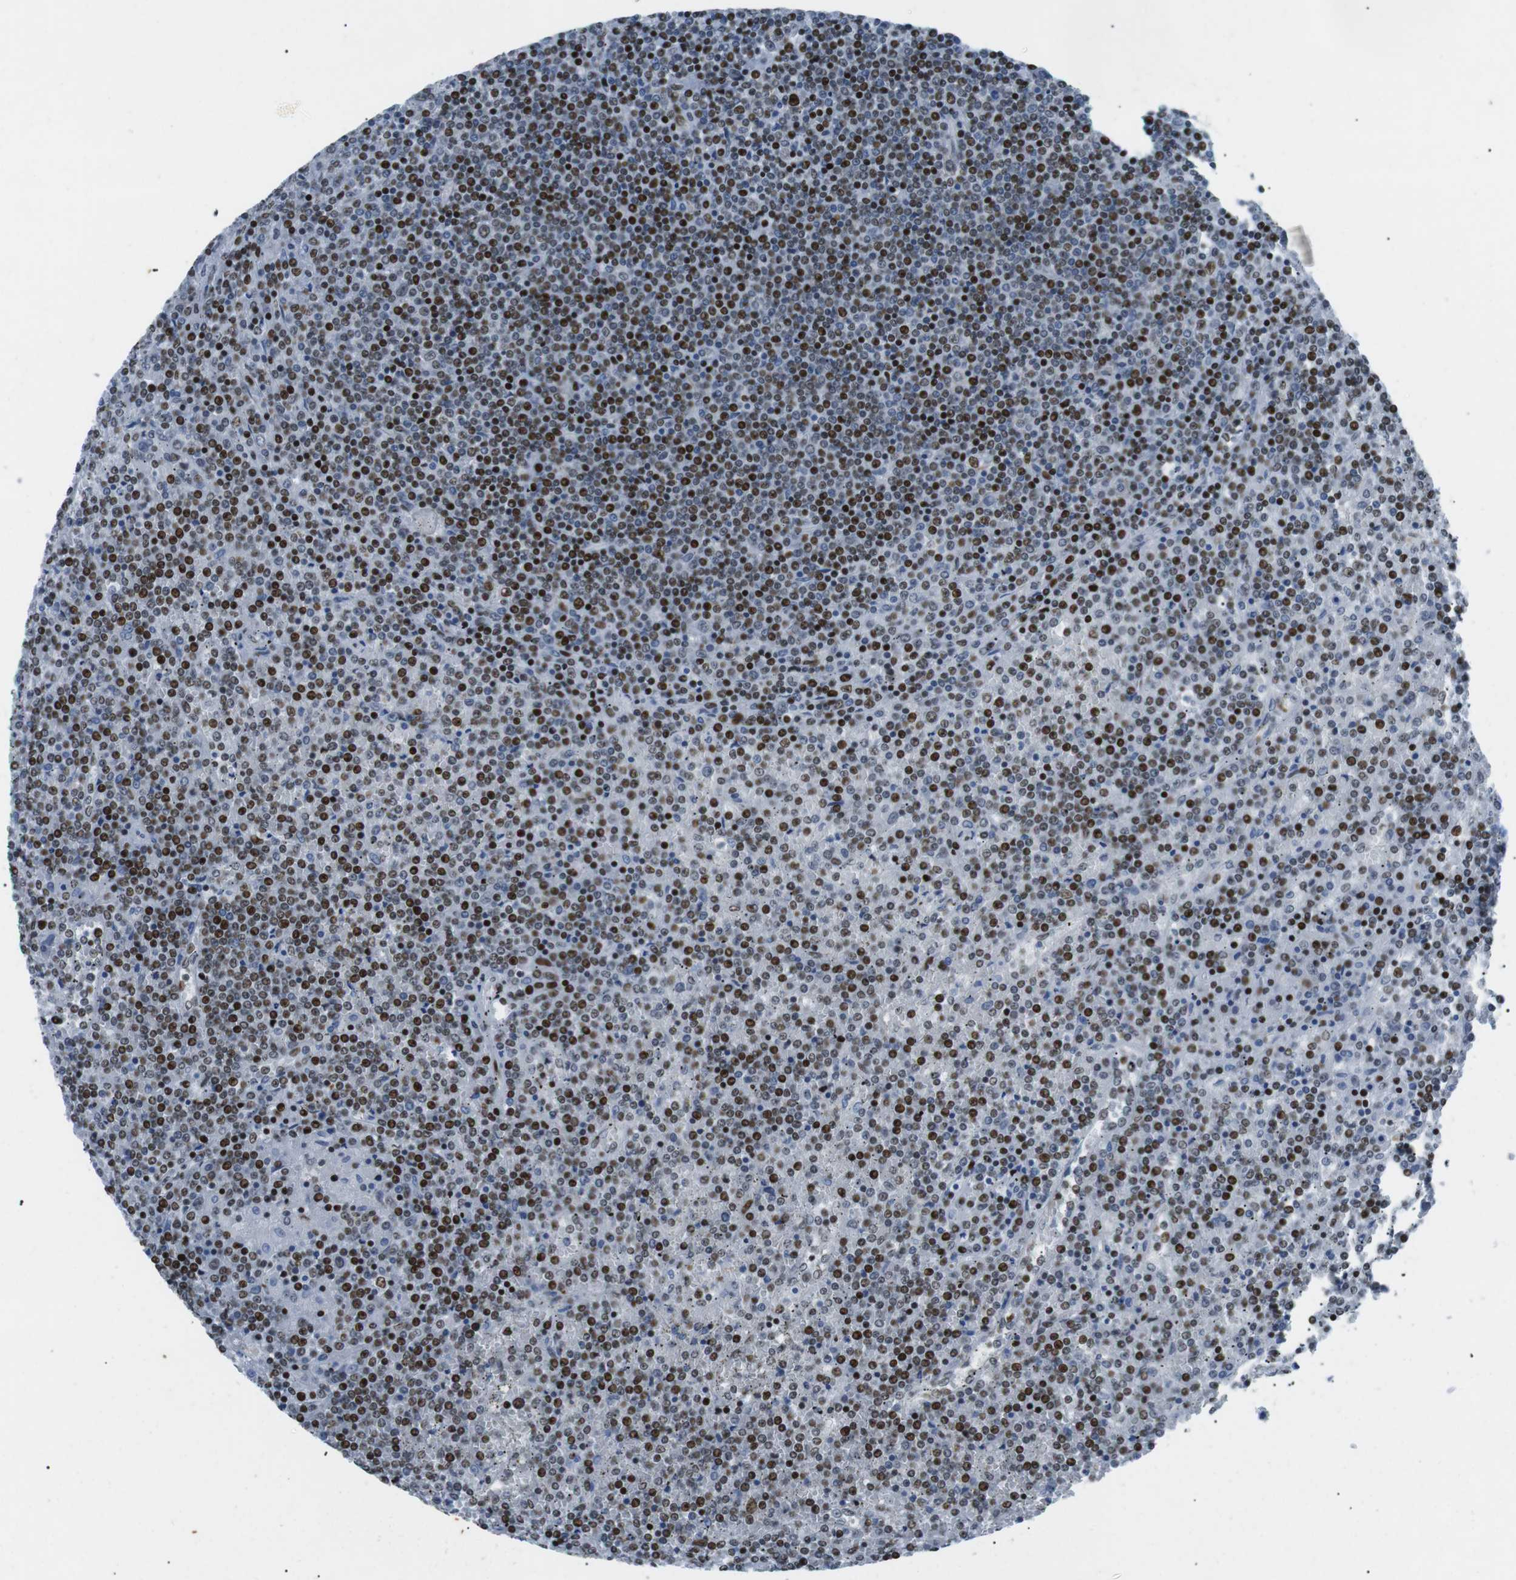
{"staining": {"intensity": "strong", "quantity": "25%-75%", "location": "nuclear"}, "tissue": "lymphoma", "cell_type": "Tumor cells", "image_type": "cancer", "snomed": [{"axis": "morphology", "description": "Malignant lymphoma, non-Hodgkin's type, Low grade"}, {"axis": "topography", "description": "Spleen"}], "caption": "Protein expression analysis of low-grade malignant lymphoma, non-Hodgkin's type demonstrates strong nuclear staining in approximately 25%-75% of tumor cells.", "gene": "ARID1A", "patient": {"sex": "female", "age": 19}}